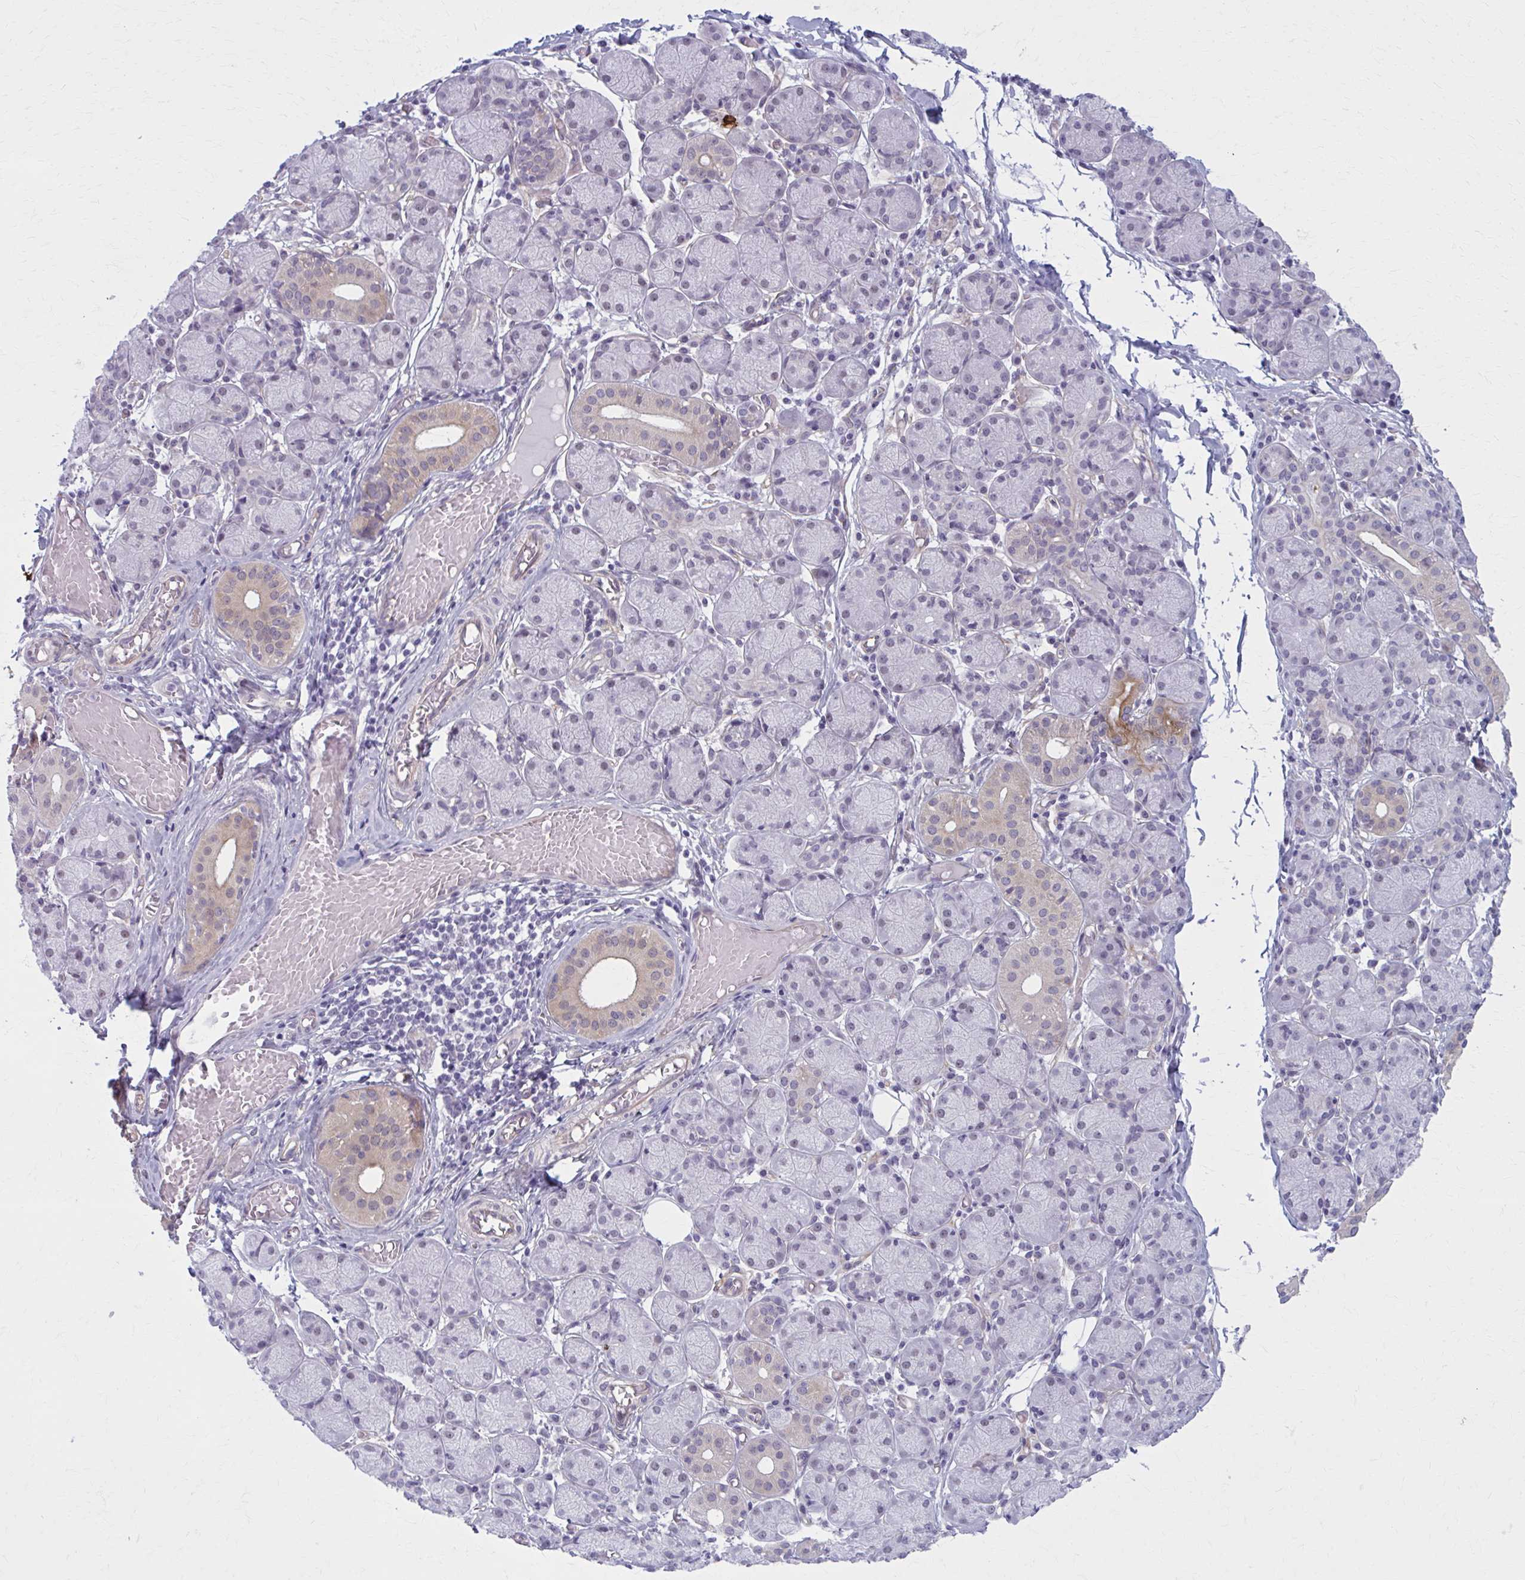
{"staining": {"intensity": "weak", "quantity": "<25%", "location": "cytoplasmic/membranous"}, "tissue": "salivary gland", "cell_type": "Glandular cells", "image_type": "normal", "snomed": [{"axis": "morphology", "description": "Normal tissue, NOS"}, {"axis": "topography", "description": "Salivary gland"}], "caption": "Glandular cells show no significant expression in unremarkable salivary gland. (DAB IHC, high magnification).", "gene": "NUMBL", "patient": {"sex": "female", "age": 24}}